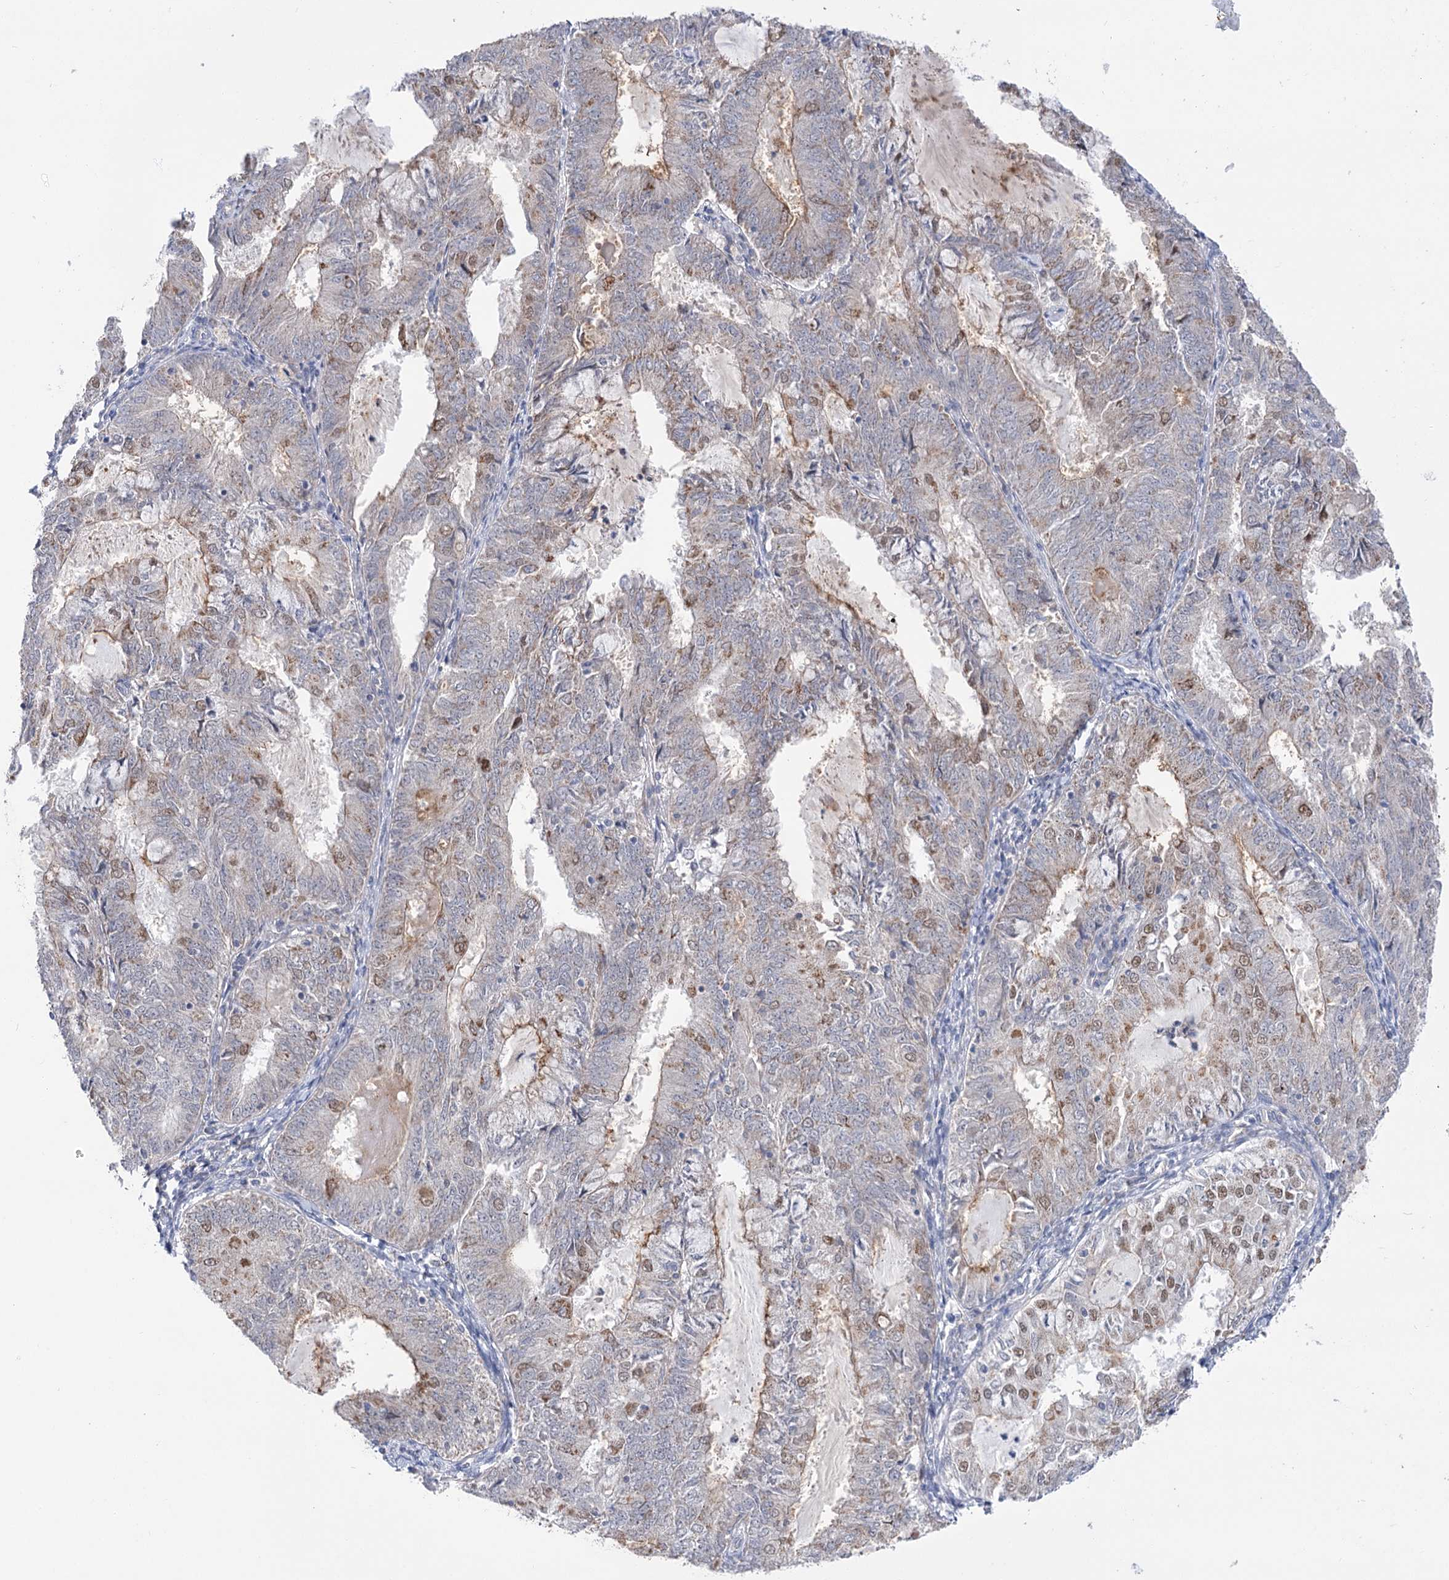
{"staining": {"intensity": "moderate", "quantity": "<25%", "location": "cytoplasmic/membranous"}, "tissue": "endometrial cancer", "cell_type": "Tumor cells", "image_type": "cancer", "snomed": [{"axis": "morphology", "description": "Adenocarcinoma, NOS"}, {"axis": "topography", "description": "Endometrium"}], "caption": "High-power microscopy captured an IHC histopathology image of endometrial adenocarcinoma, revealing moderate cytoplasmic/membranous expression in approximately <25% of tumor cells. Nuclei are stained in blue.", "gene": "ECHDC3", "patient": {"sex": "female", "age": 57}}